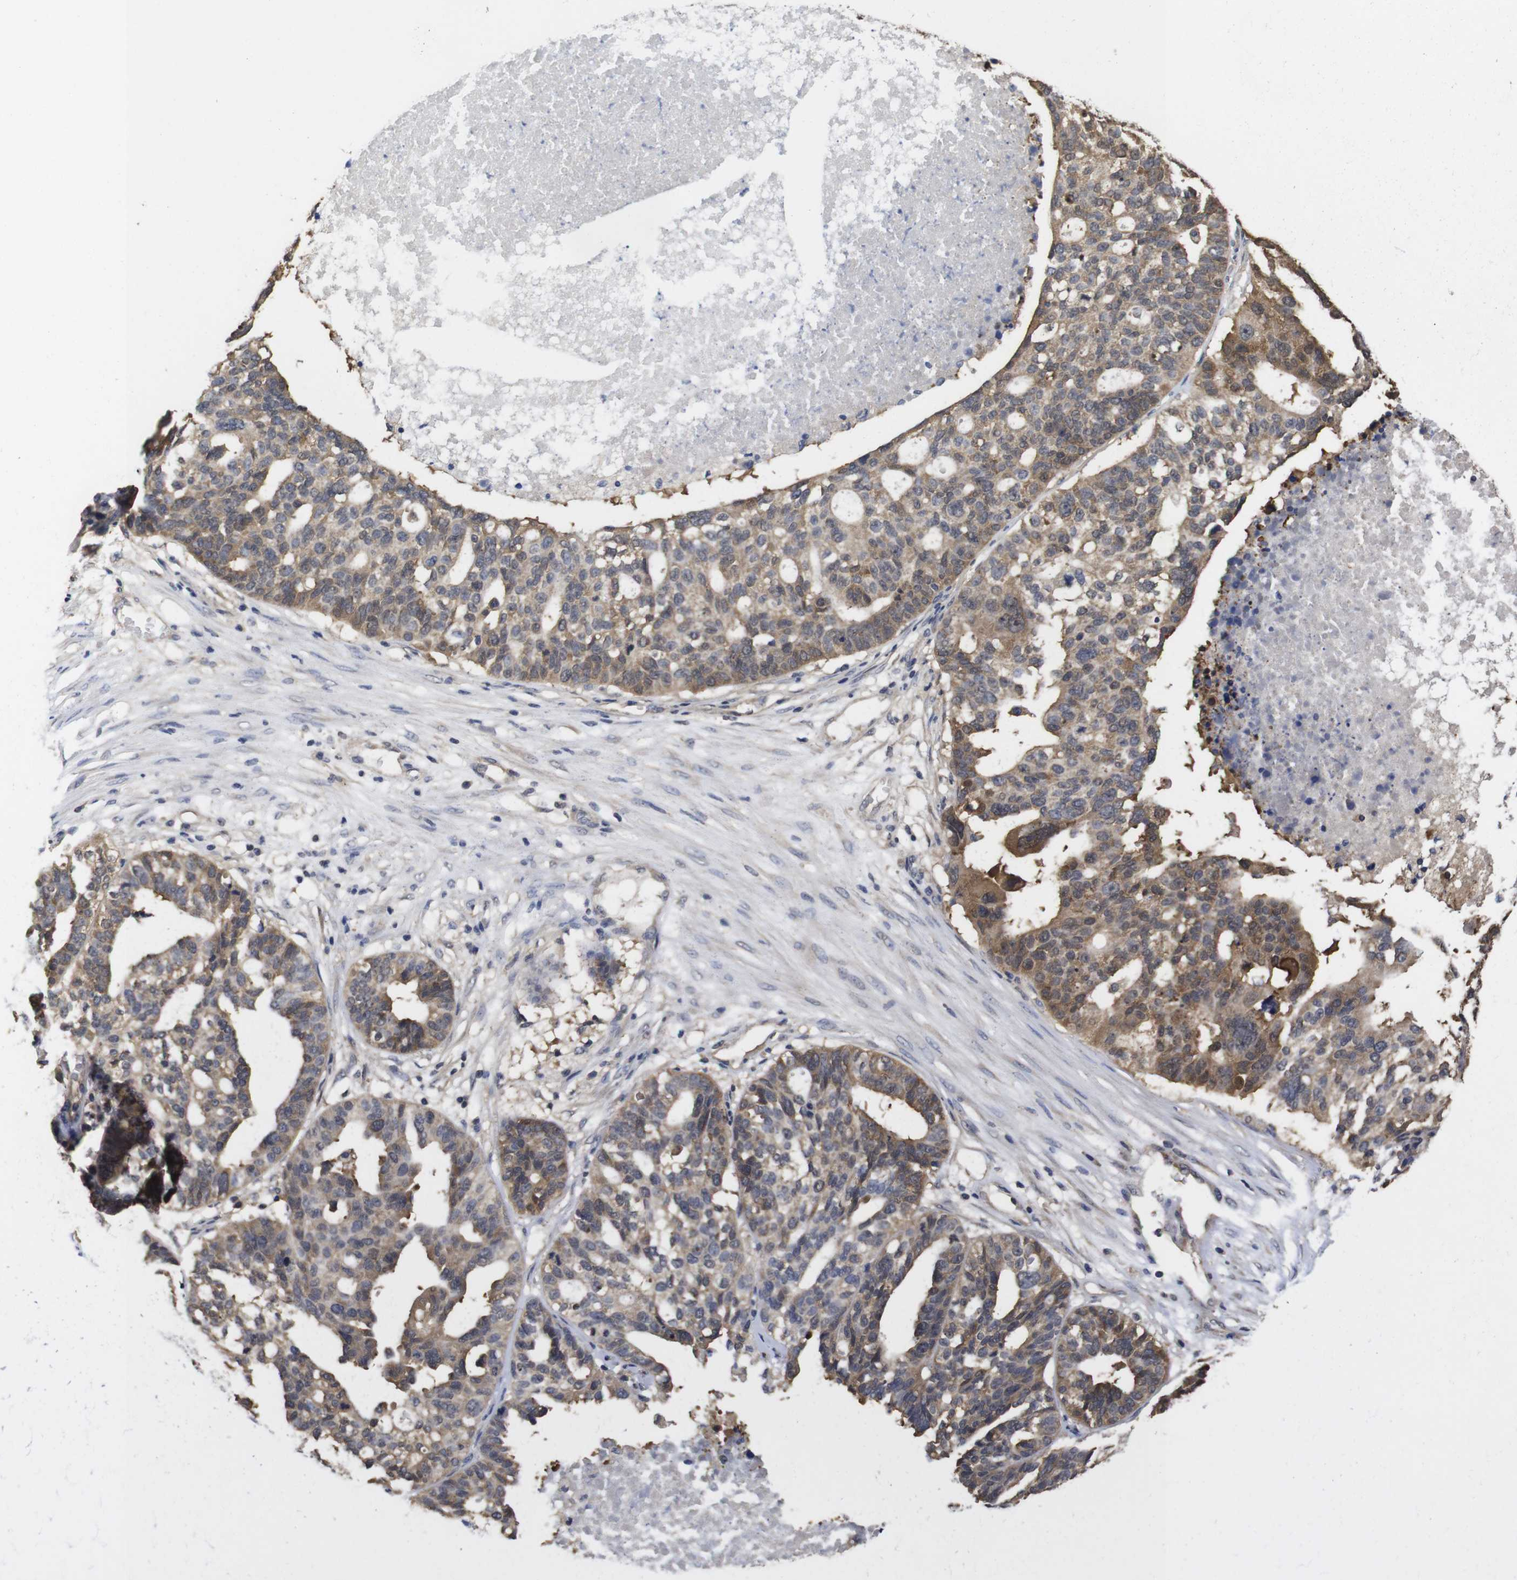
{"staining": {"intensity": "moderate", "quantity": ">75%", "location": "cytoplasmic/membranous"}, "tissue": "ovarian cancer", "cell_type": "Tumor cells", "image_type": "cancer", "snomed": [{"axis": "morphology", "description": "Cystadenocarcinoma, serous, NOS"}, {"axis": "topography", "description": "Ovary"}], "caption": "This photomicrograph exhibits serous cystadenocarcinoma (ovarian) stained with immunohistochemistry to label a protein in brown. The cytoplasmic/membranous of tumor cells show moderate positivity for the protein. Nuclei are counter-stained blue.", "gene": "SUMO3", "patient": {"sex": "female", "age": 59}}